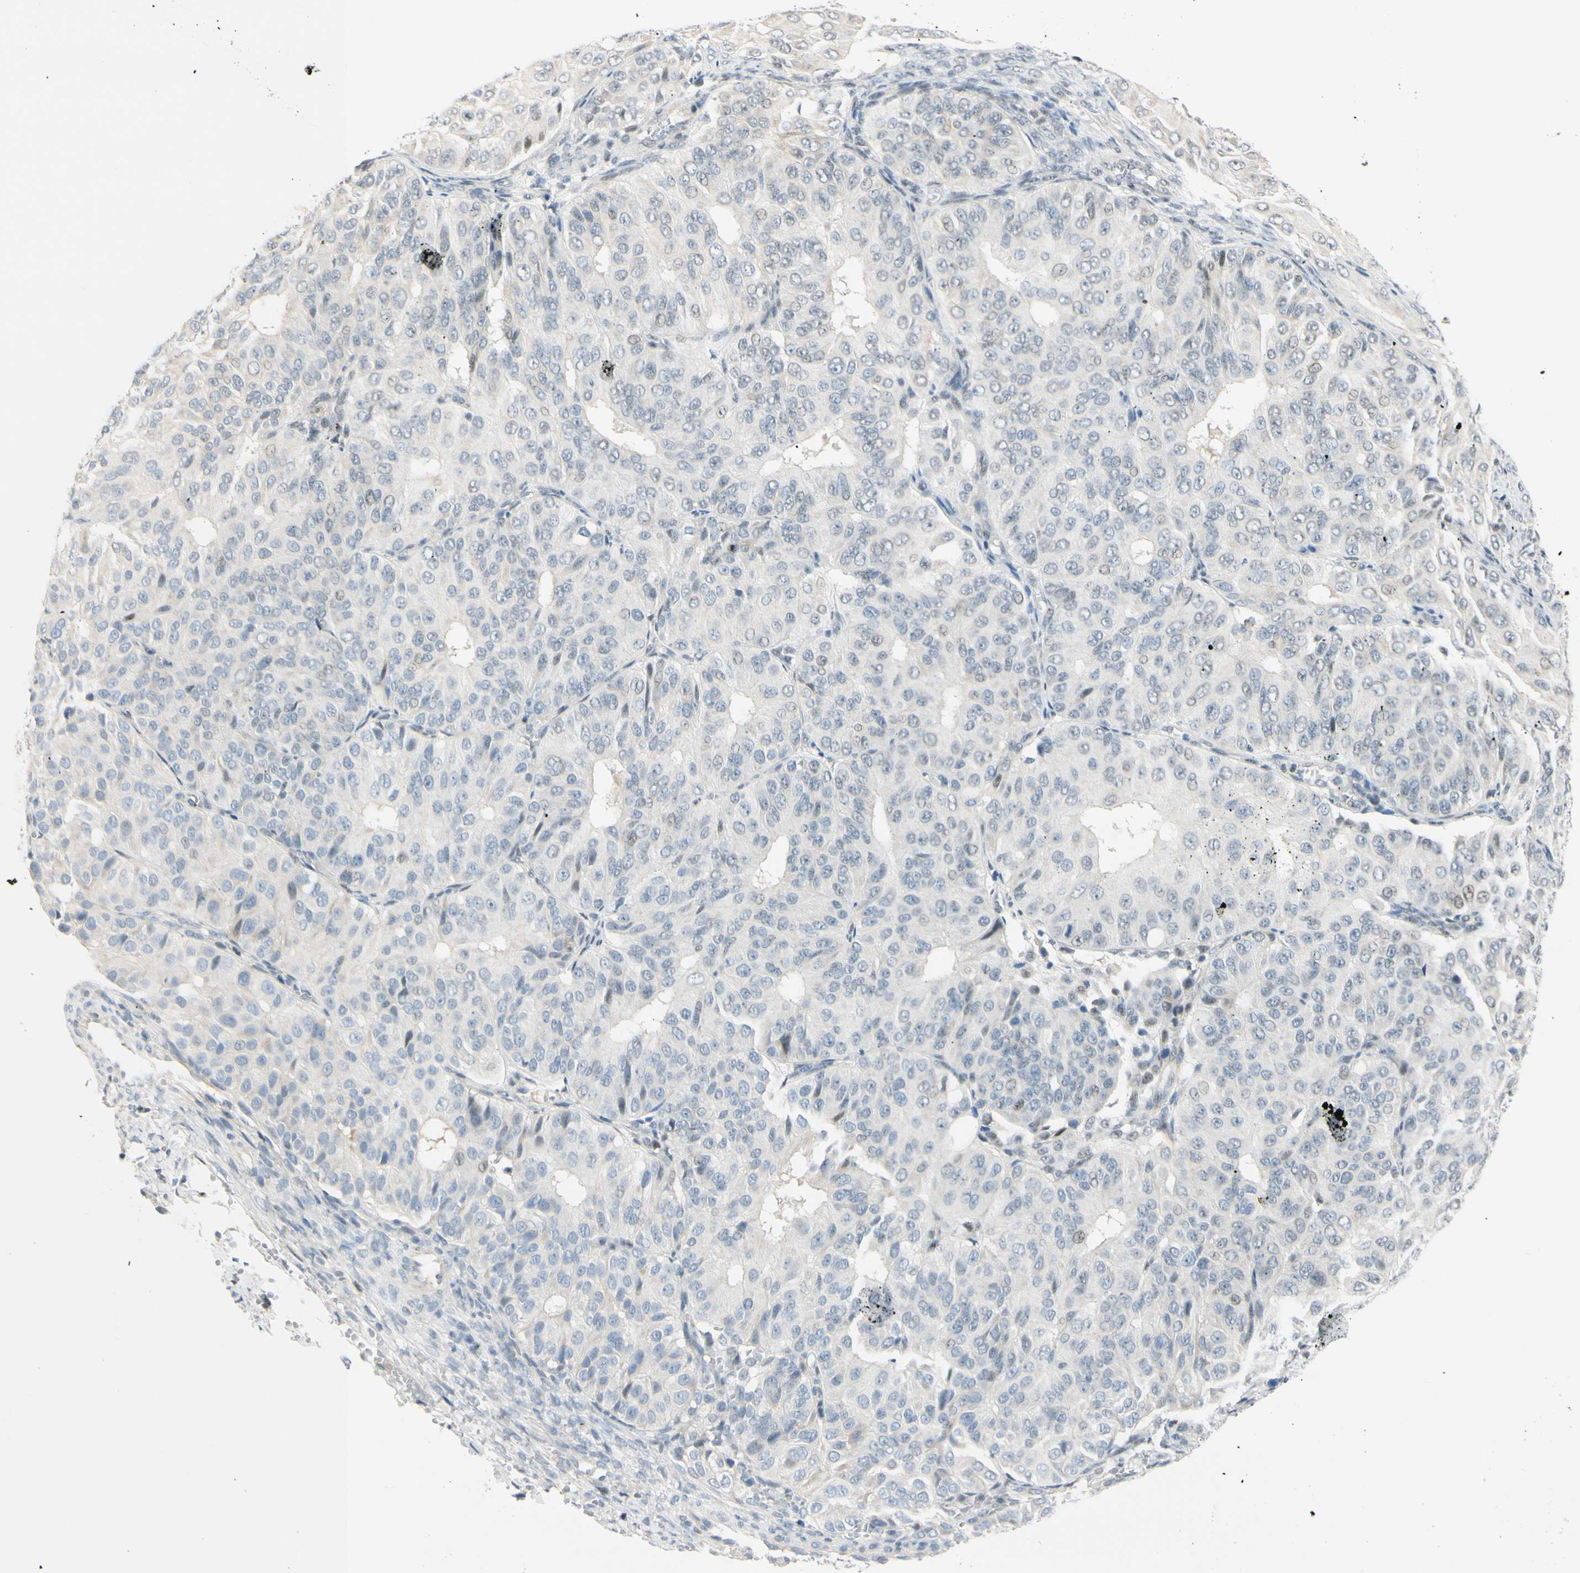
{"staining": {"intensity": "negative", "quantity": "none", "location": "none"}, "tissue": "ovarian cancer", "cell_type": "Tumor cells", "image_type": "cancer", "snomed": [{"axis": "morphology", "description": "Carcinoma, endometroid"}, {"axis": "topography", "description": "Ovary"}], "caption": "Ovarian cancer (endometroid carcinoma) was stained to show a protein in brown. There is no significant positivity in tumor cells.", "gene": "B4GALNT1", "patient": {"sex": "female", "age": 51}}